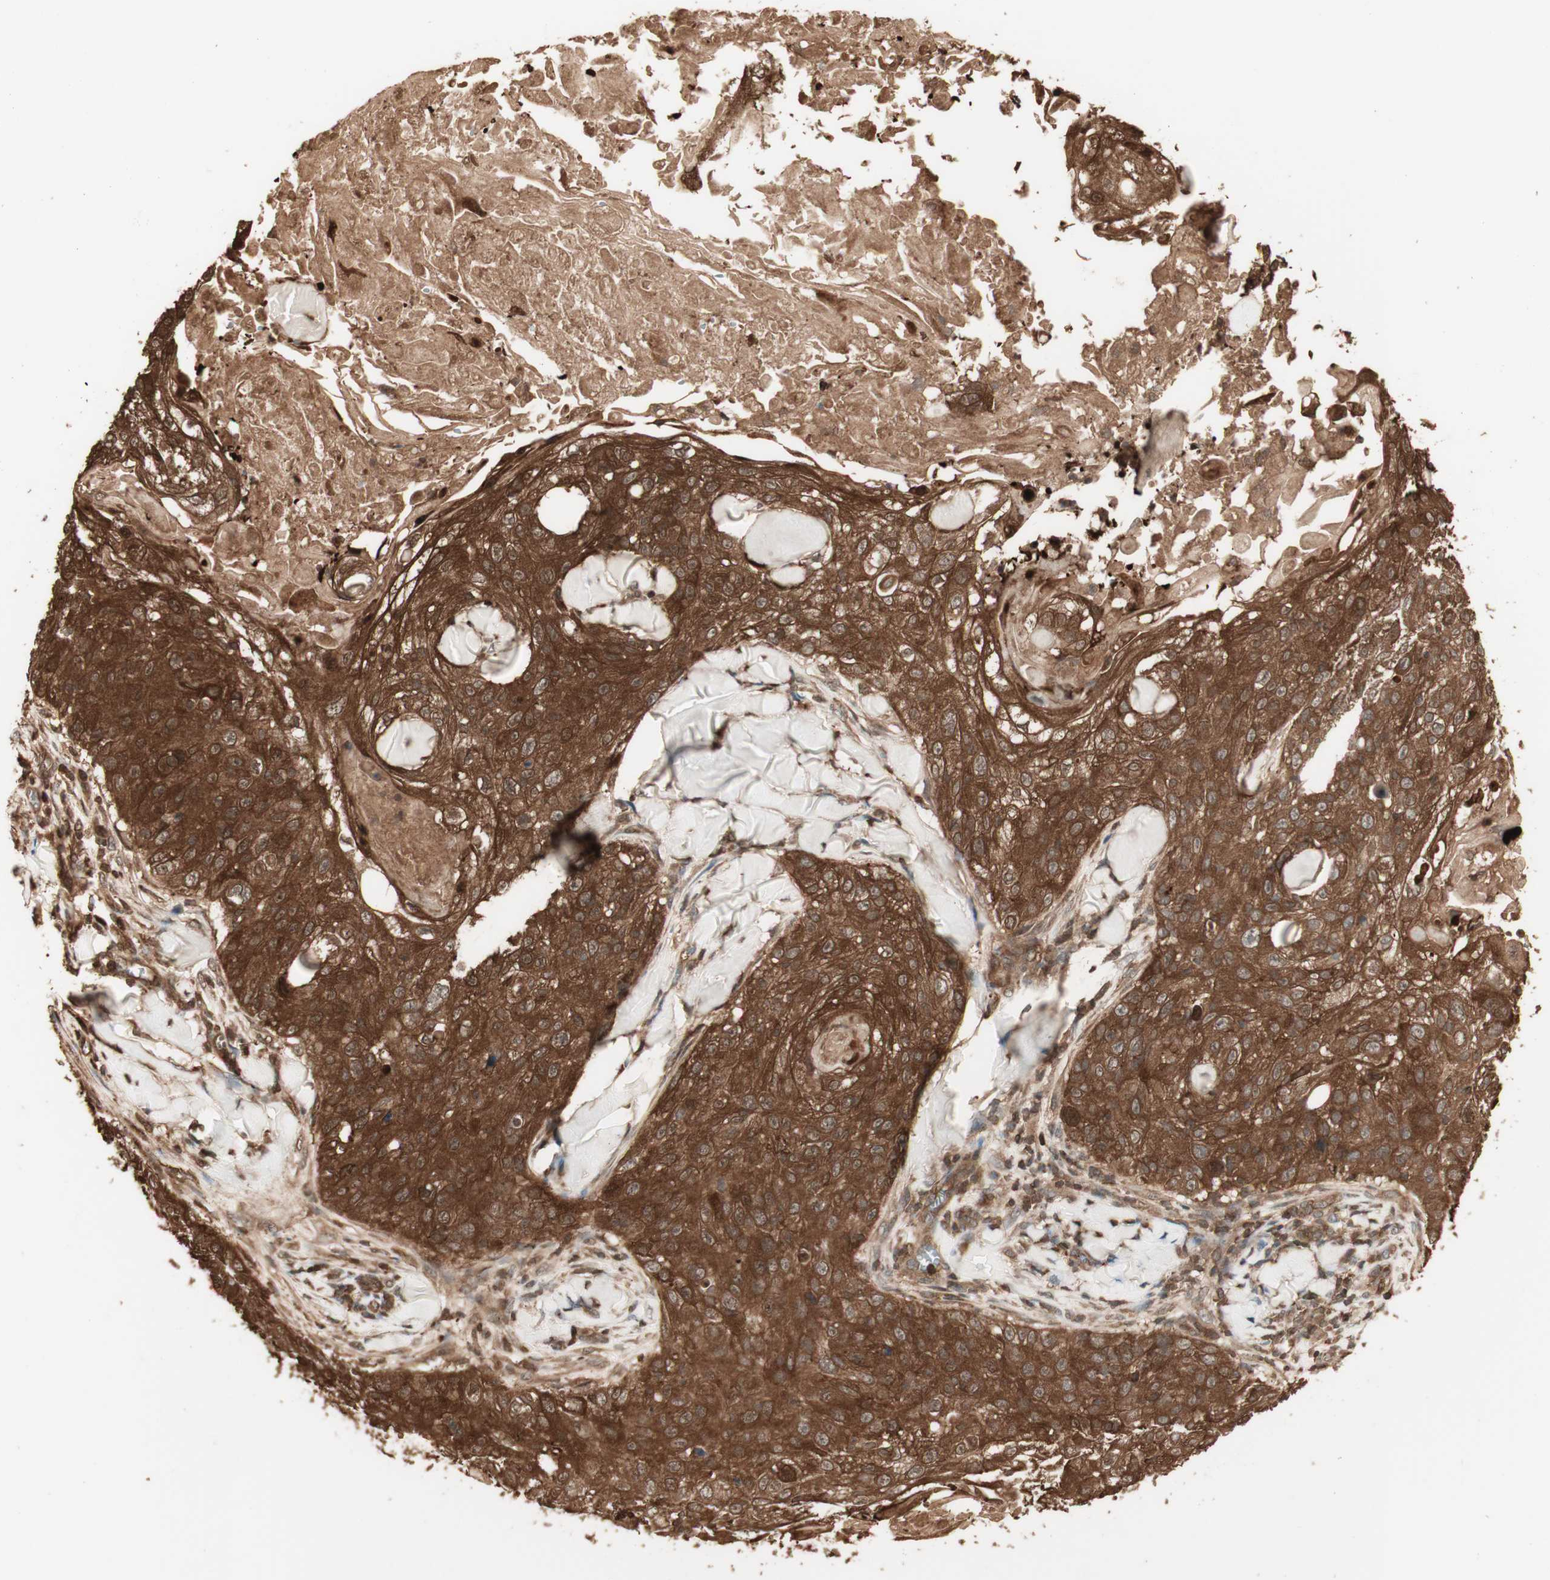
{"staining": {"intensity": "strong", "quantity": ">75%", "location": "cytoplasmic/membranous,nuclear"}, "tissue": "skin cancer", "cell_type": "Tumor cells", "image_type": "cancer", "snomed": [{"axis": "morphology", "description": "Squamous cell carcinoma, NOS"}, {"axis": "topography", "description": "Skin"}], "caption": "Skin cancer stained with DAB (3,3'-diaminobenzidine) IHC demonstrates high levels of strong cytoplasmic/membranous and nuclear positivity in about >75% of tumor cells. (Brightfield microscopy of DAB IHC at high magnification).", "gene": "YWHAB", "patient": {"sex": "male", "age": 86}}